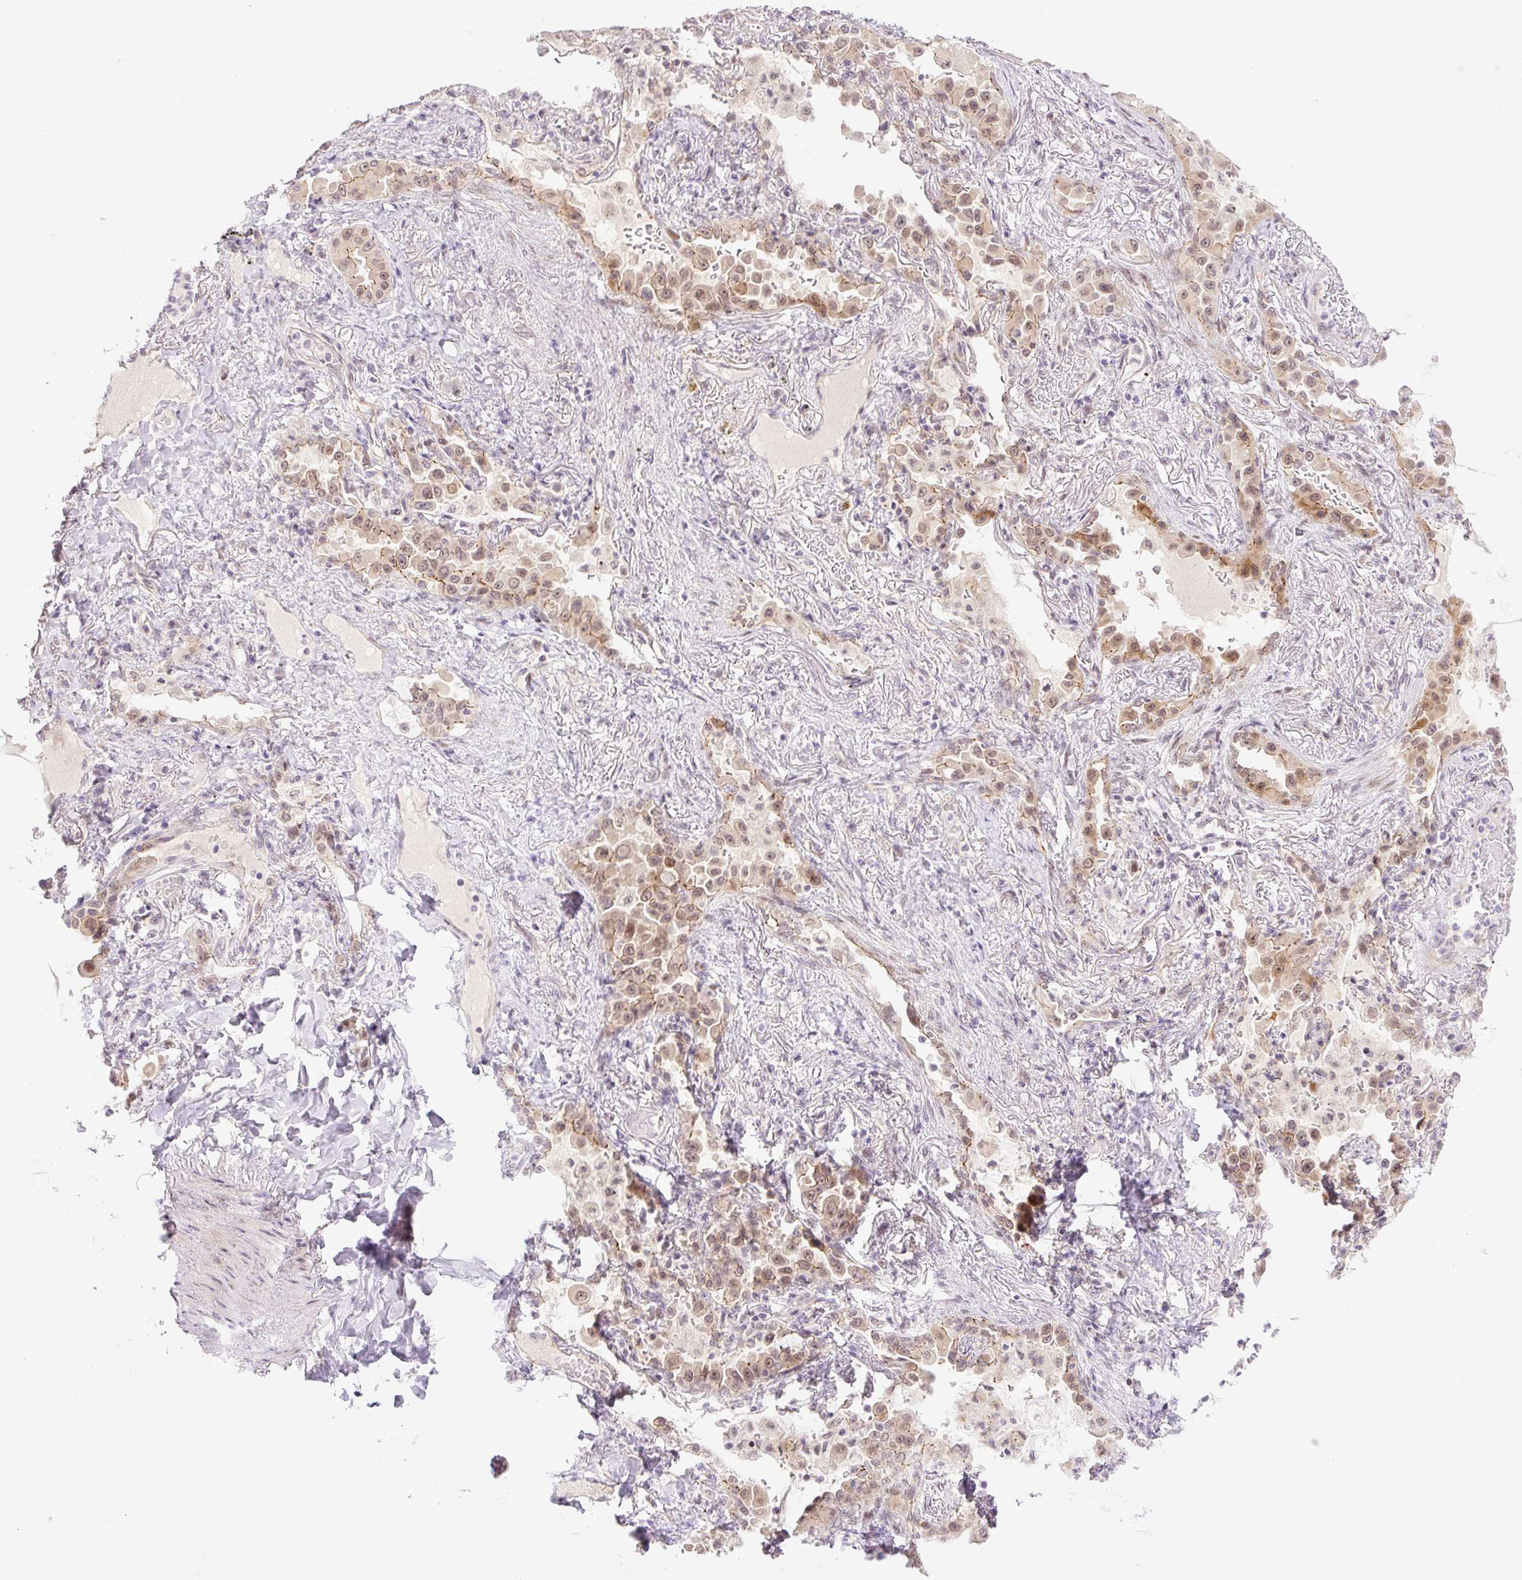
{"staining": {"intensity": "moderate", "quantity": ">75%", "location": "cytoplasmic/membranous,nuclear"}, "tissue": "lung cancer", "cell_type": "Tumor cells", "image_type": "cancer", "snomed": [{"axis": "morphology", "description": "Squamous cell carcinoma, NOS"}, {"axis": "topography", "description": "Lung"}], "caption": "There is medium levels of moderate cytoplasmic/membranous and nuclear staining in tumor cells of lung squamous cell carcinoma, as demonstrated by immunohistochemical staining (brown color).", "gene": "ICE1", "patient": {"sex": "male", "age": 74}}